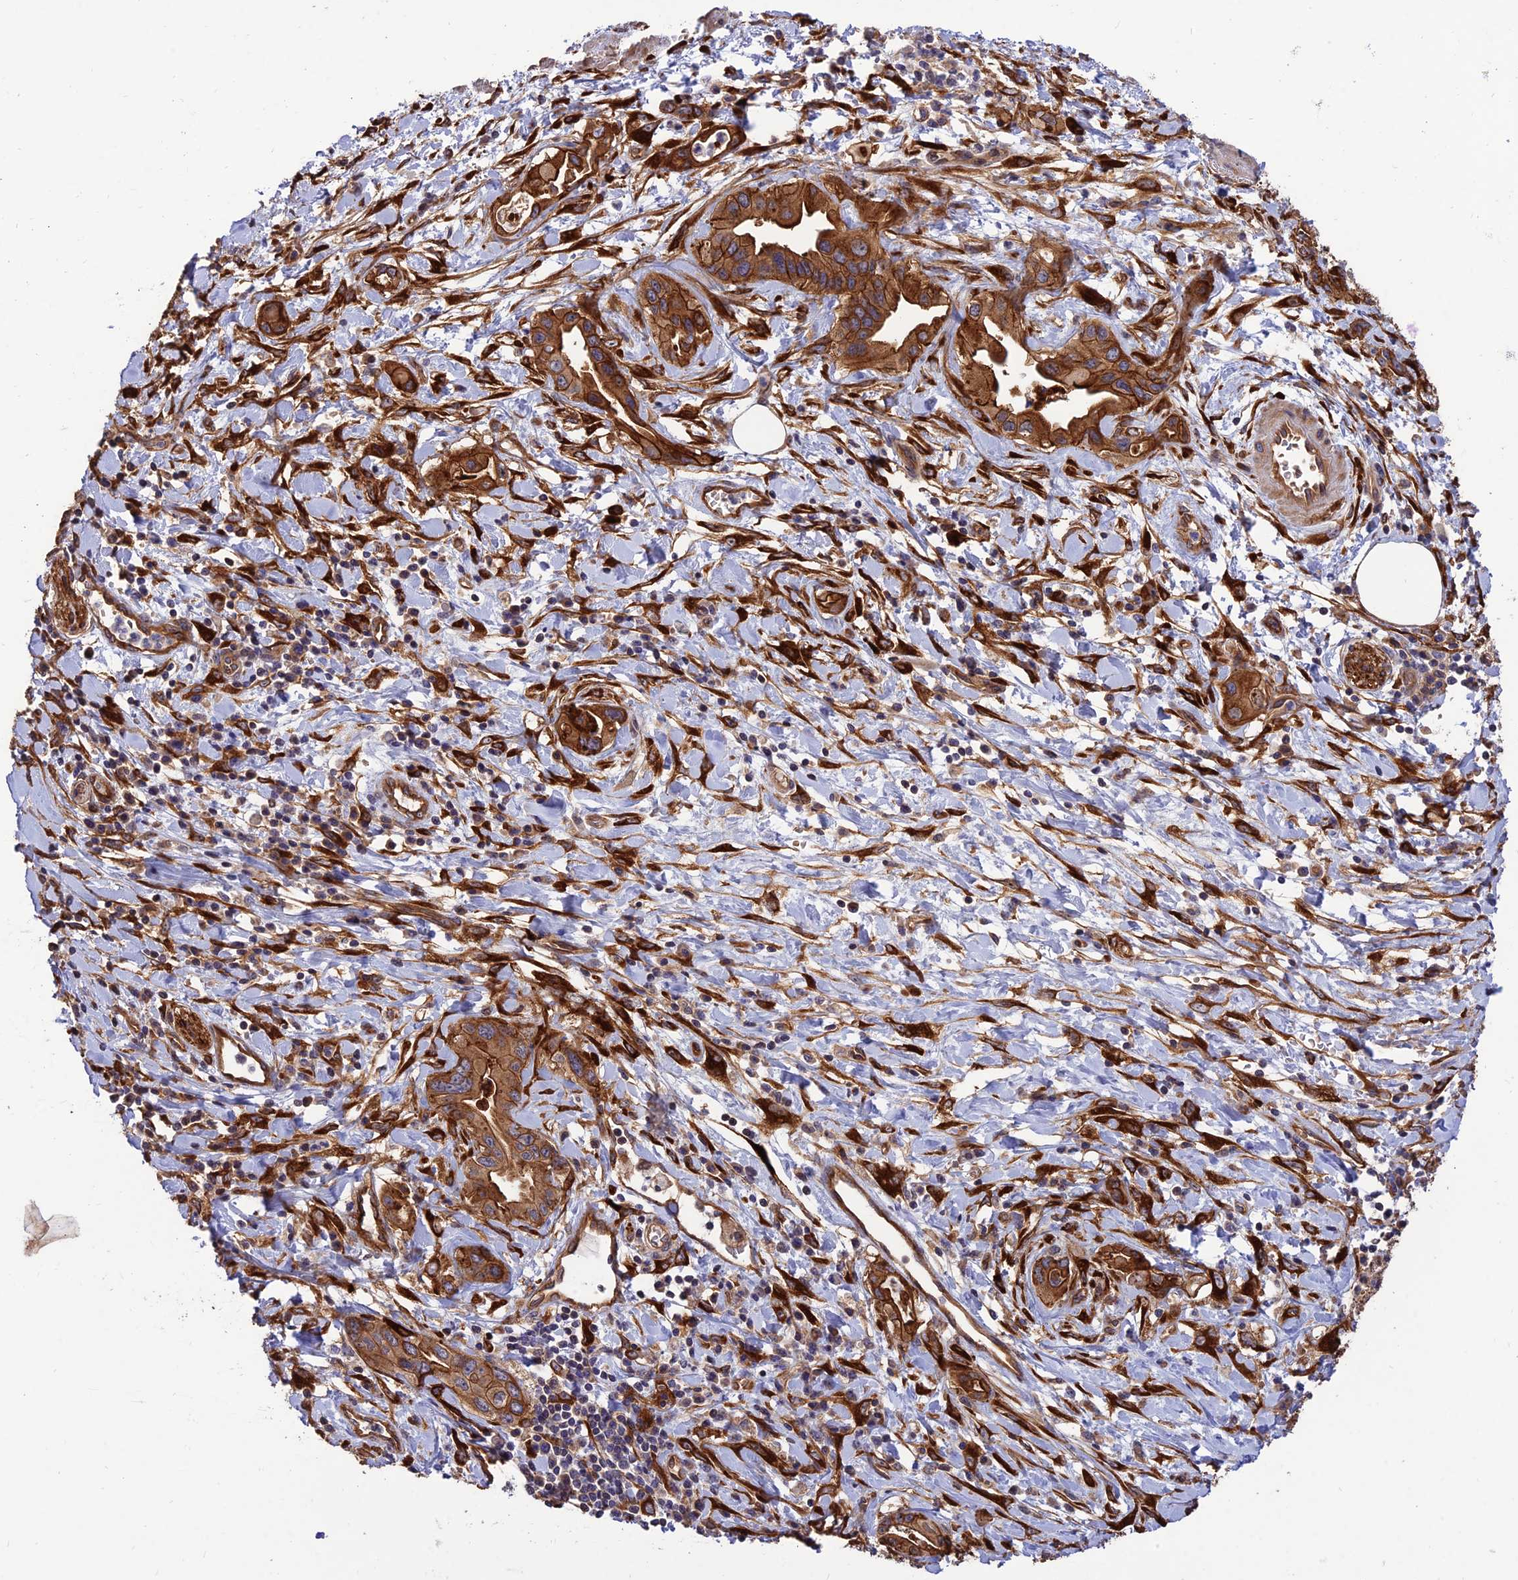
{"staining": {"intensity": "strong", "quantity": ">75%", "location": "cytoplasmic/membranous"}, "tissue": "pancreatic cancer", "cell_type": "Tumor cells", "image_type": "cancer", "snomed": [{"axis": "morphology", "description": "Adenocarcinoma, NOS"}, {"axis": "topography", "description": "Pancreas"}], "caption": "Immunohistochemistry of pancreatic cancer (adenocarcinoma) shows high levels of strong cytoplasmic/membranous expression in approximately >75% of tumor cells.", "gene": "CRTAP", "patient": {"sex": "female", "age": 77}}